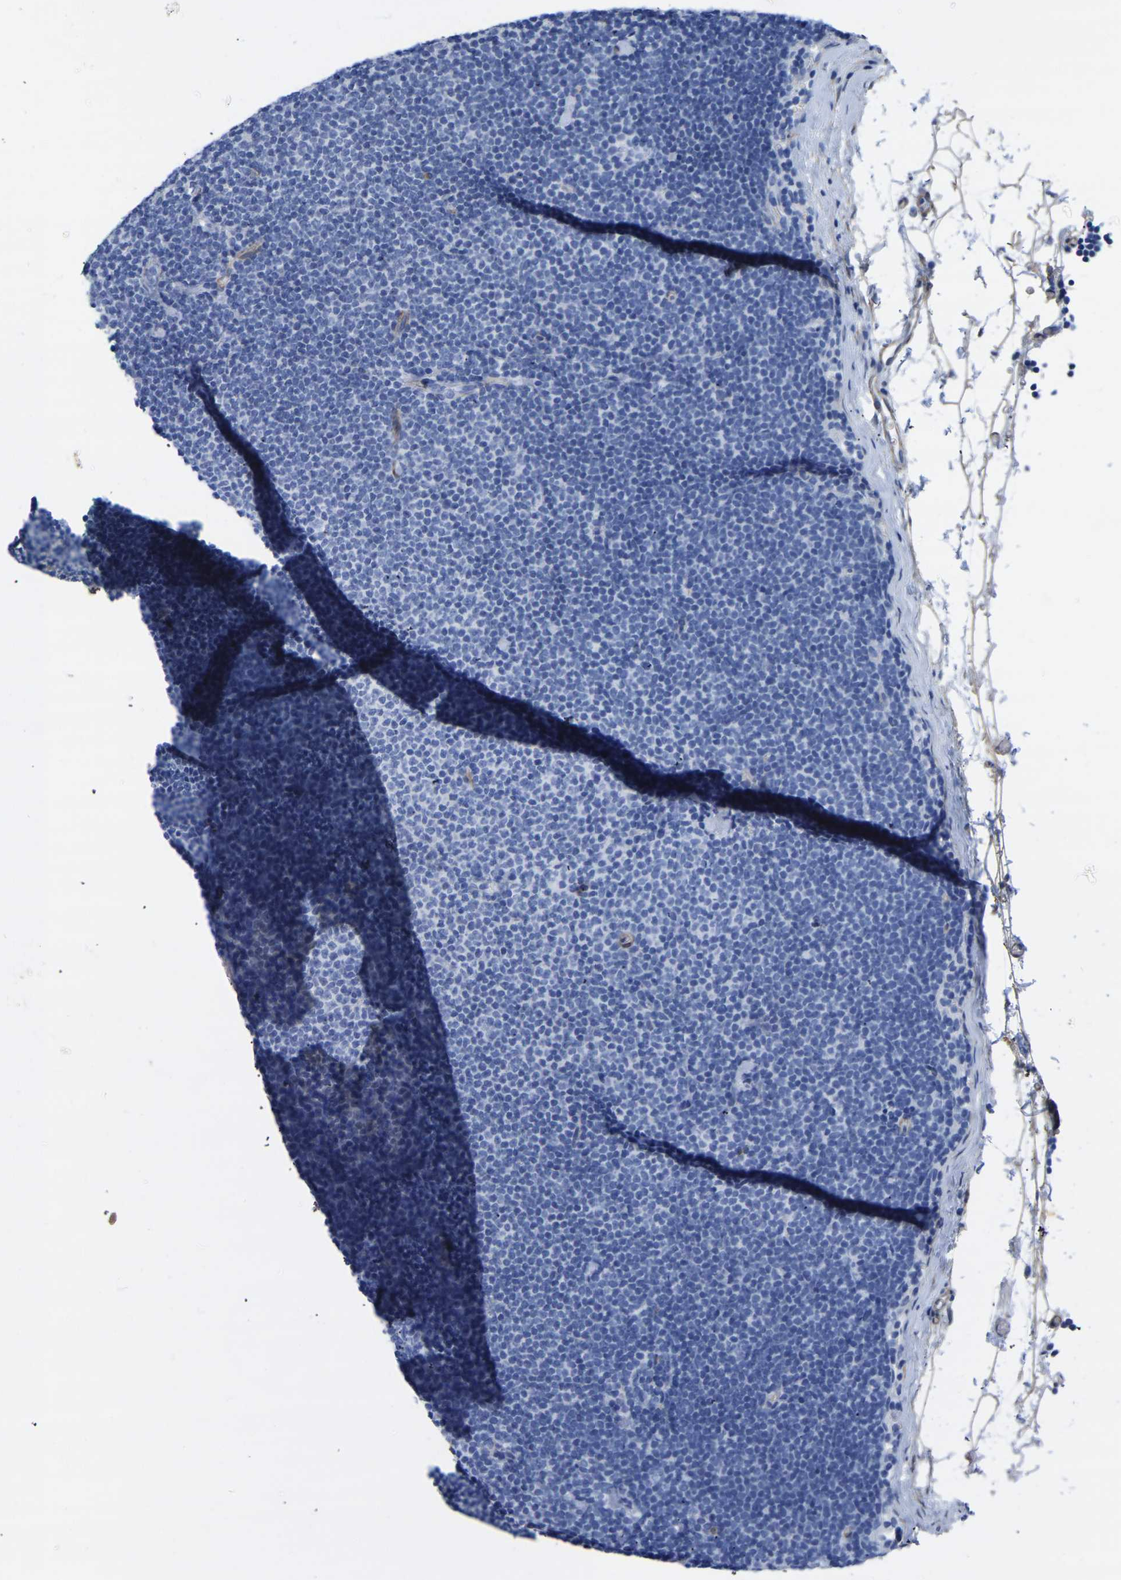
{"staining": {"intensity": "negative", "quantity": "none", "location": "none"}, "tissue": "lymphoma", "cell_type": "Tumor cells", "image_type": "cancer", "snomed": [{"axis": "morphology", "description": "Malignant lymphoma, non-Hodgkin's type, Low grade"}, {"axis": "topography", "description": "Lymph node"}], "caption": "An image of human lymphoma is negative for staining in tumor cells.", "gene": "SLC45A3", "patient": {"sex": "female", "age": 53}}